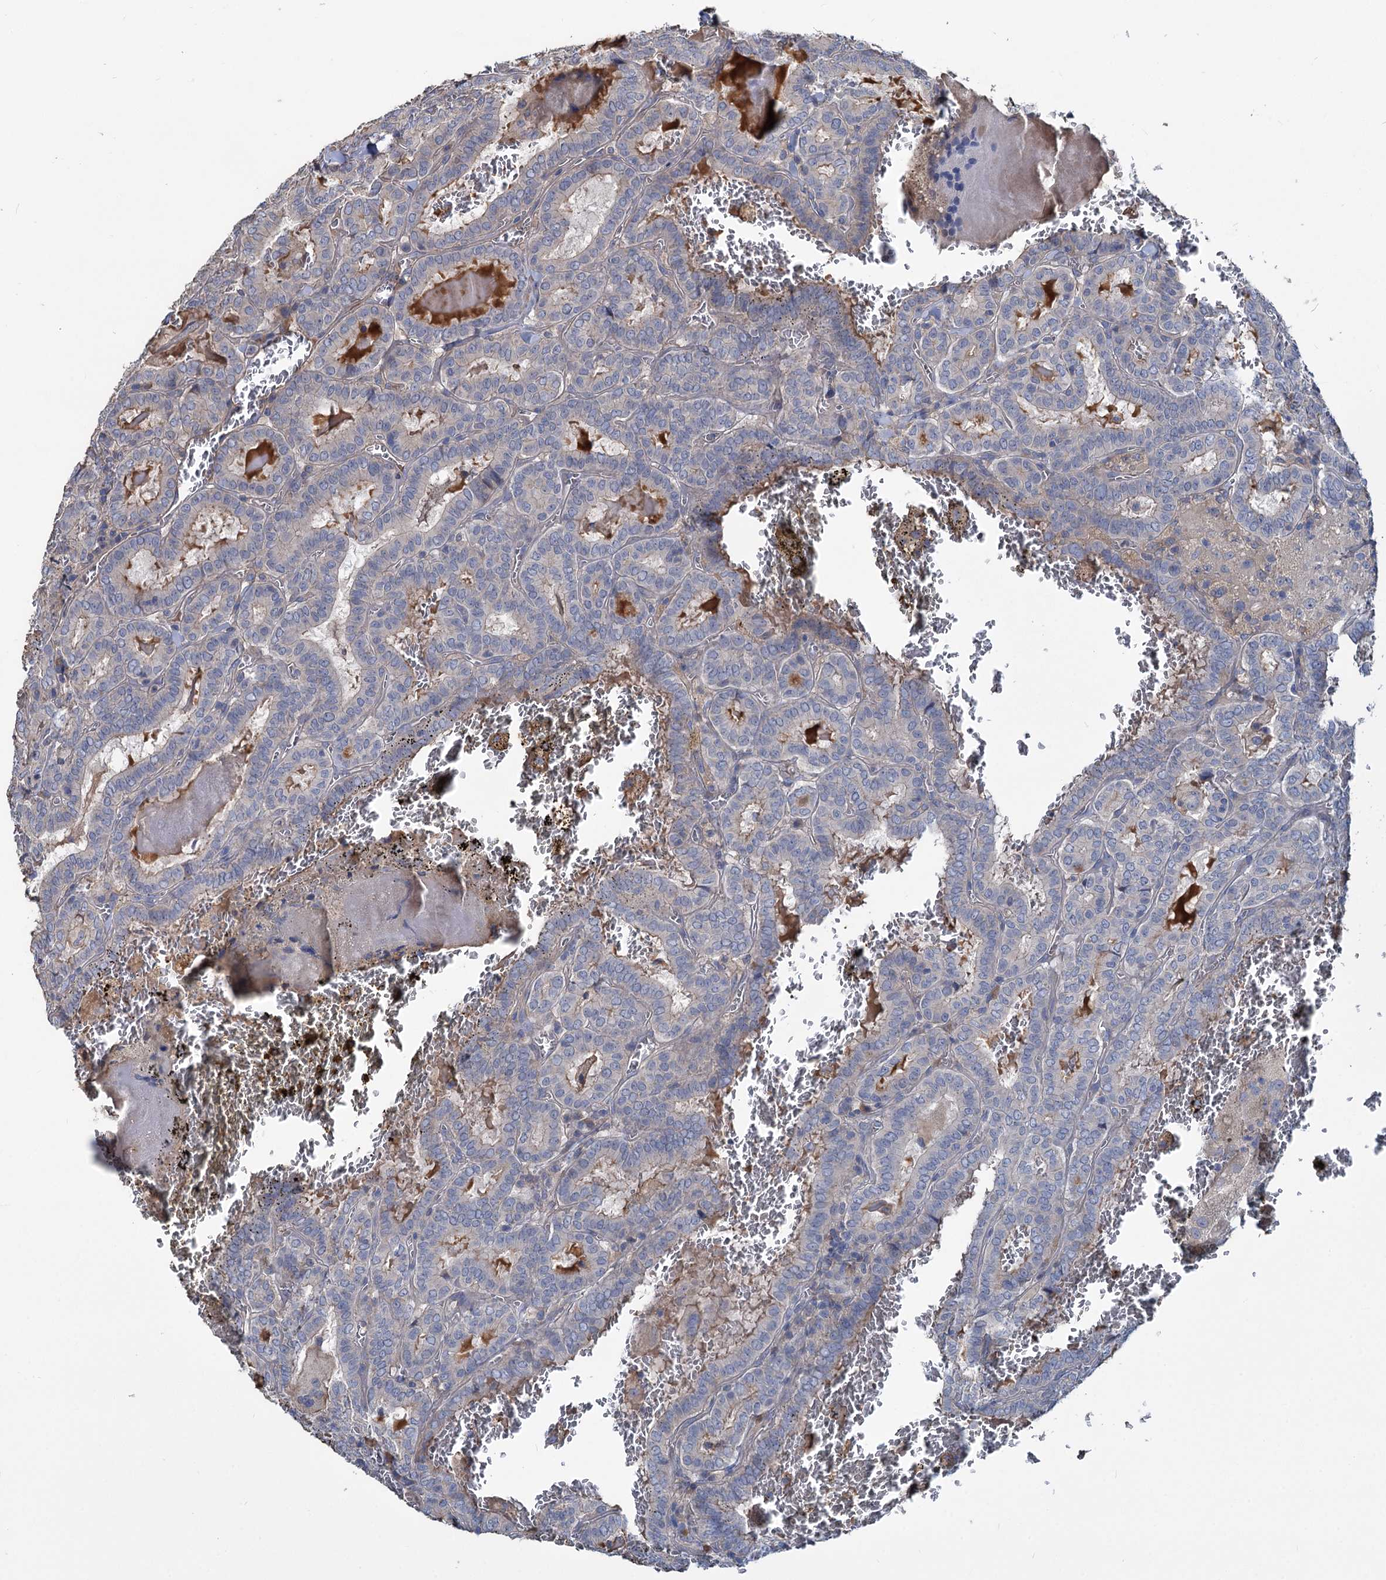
{"staining": {"intensity": "negative", "quantity": "none", "location": "none"}, "tissue": "thyroid cancer", "cell_type": "Tumor cells", "image_type": "cancer", "snomed": [{"axis": "morphology", "description": "Papillary adenocarcinoma, NOS"}, {"axis": "topography", "description": "Thyroid gland"}], "caption": "High power microscopy photomicrograph of an IHC image of thyroid cancer (papillary adenocarcinoma), revealing no significant expression in tumor cells. (Stains: DAB (3,3'-diaminobenzidine) immunohistochemistry with hematoxylin counter stain, Microscopy: brightfield microscopy at high magnification).", "gene": "URAD", "patient": {"sex": "female", "age": 72}}